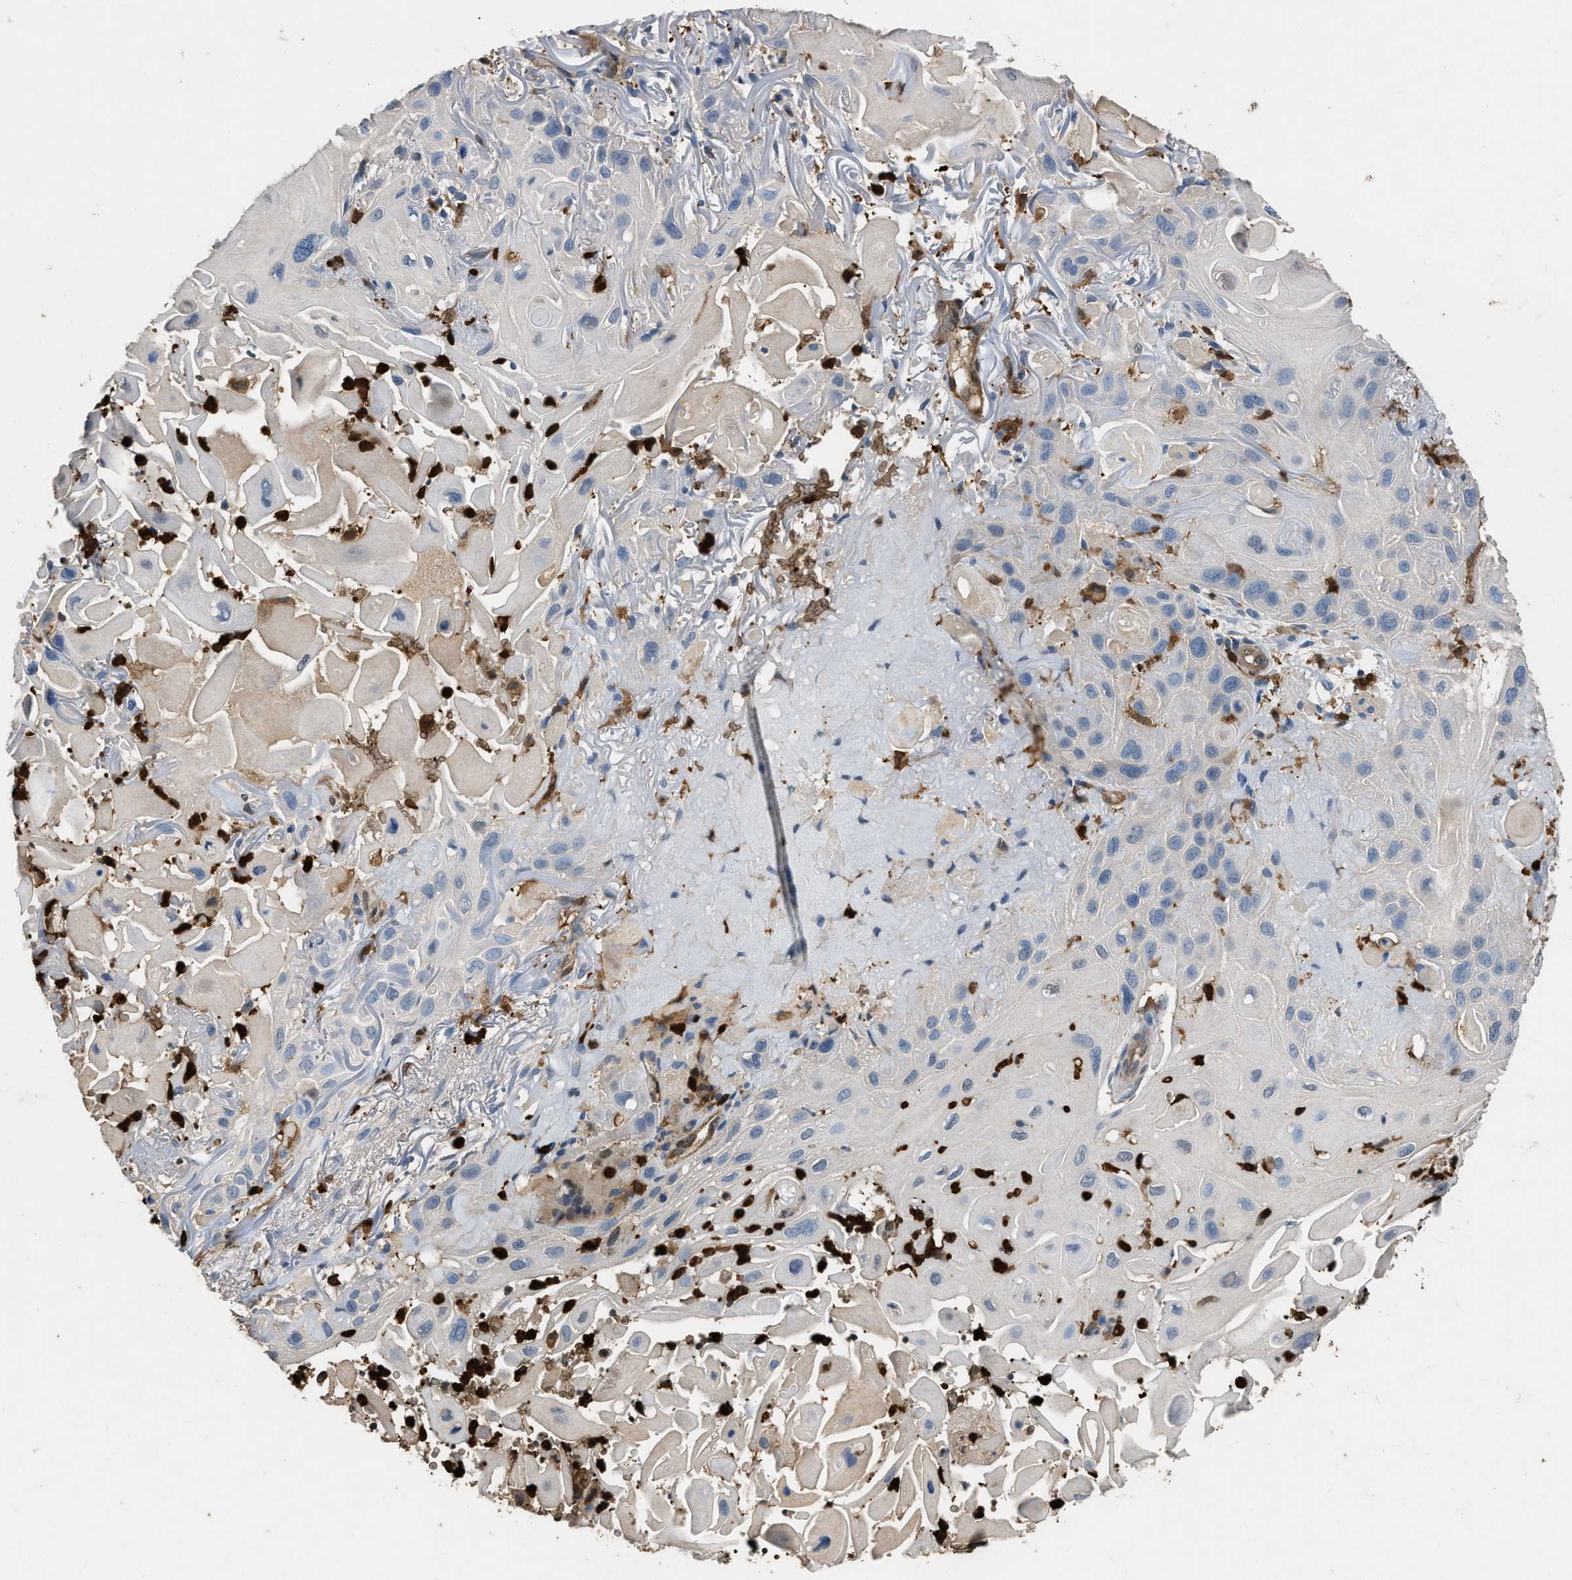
{"staining": {"intensity": "negative", "quantity": "none", "location": "none"}, "tissue": "skin cancer", "cell_type": "Tumor cells", "image_type": "cancer", "snomed": [{"axis": "morphology", "description": "Squamous cell carcinoma, NOS"}, {"axis": "topography", "description": "Skin"}], "caption": "Immunohistochemistry (IHC) of human skin cancer demonstrates no positivity in tumor cells. The staining was performed using DAB to visualize the protein expression in brown, while the nuclei were stained in blue with hematoxylin (Magnification: 20x).", "gene": "ARHGDIB", "patient": {"sex": "female", "age": 77}}